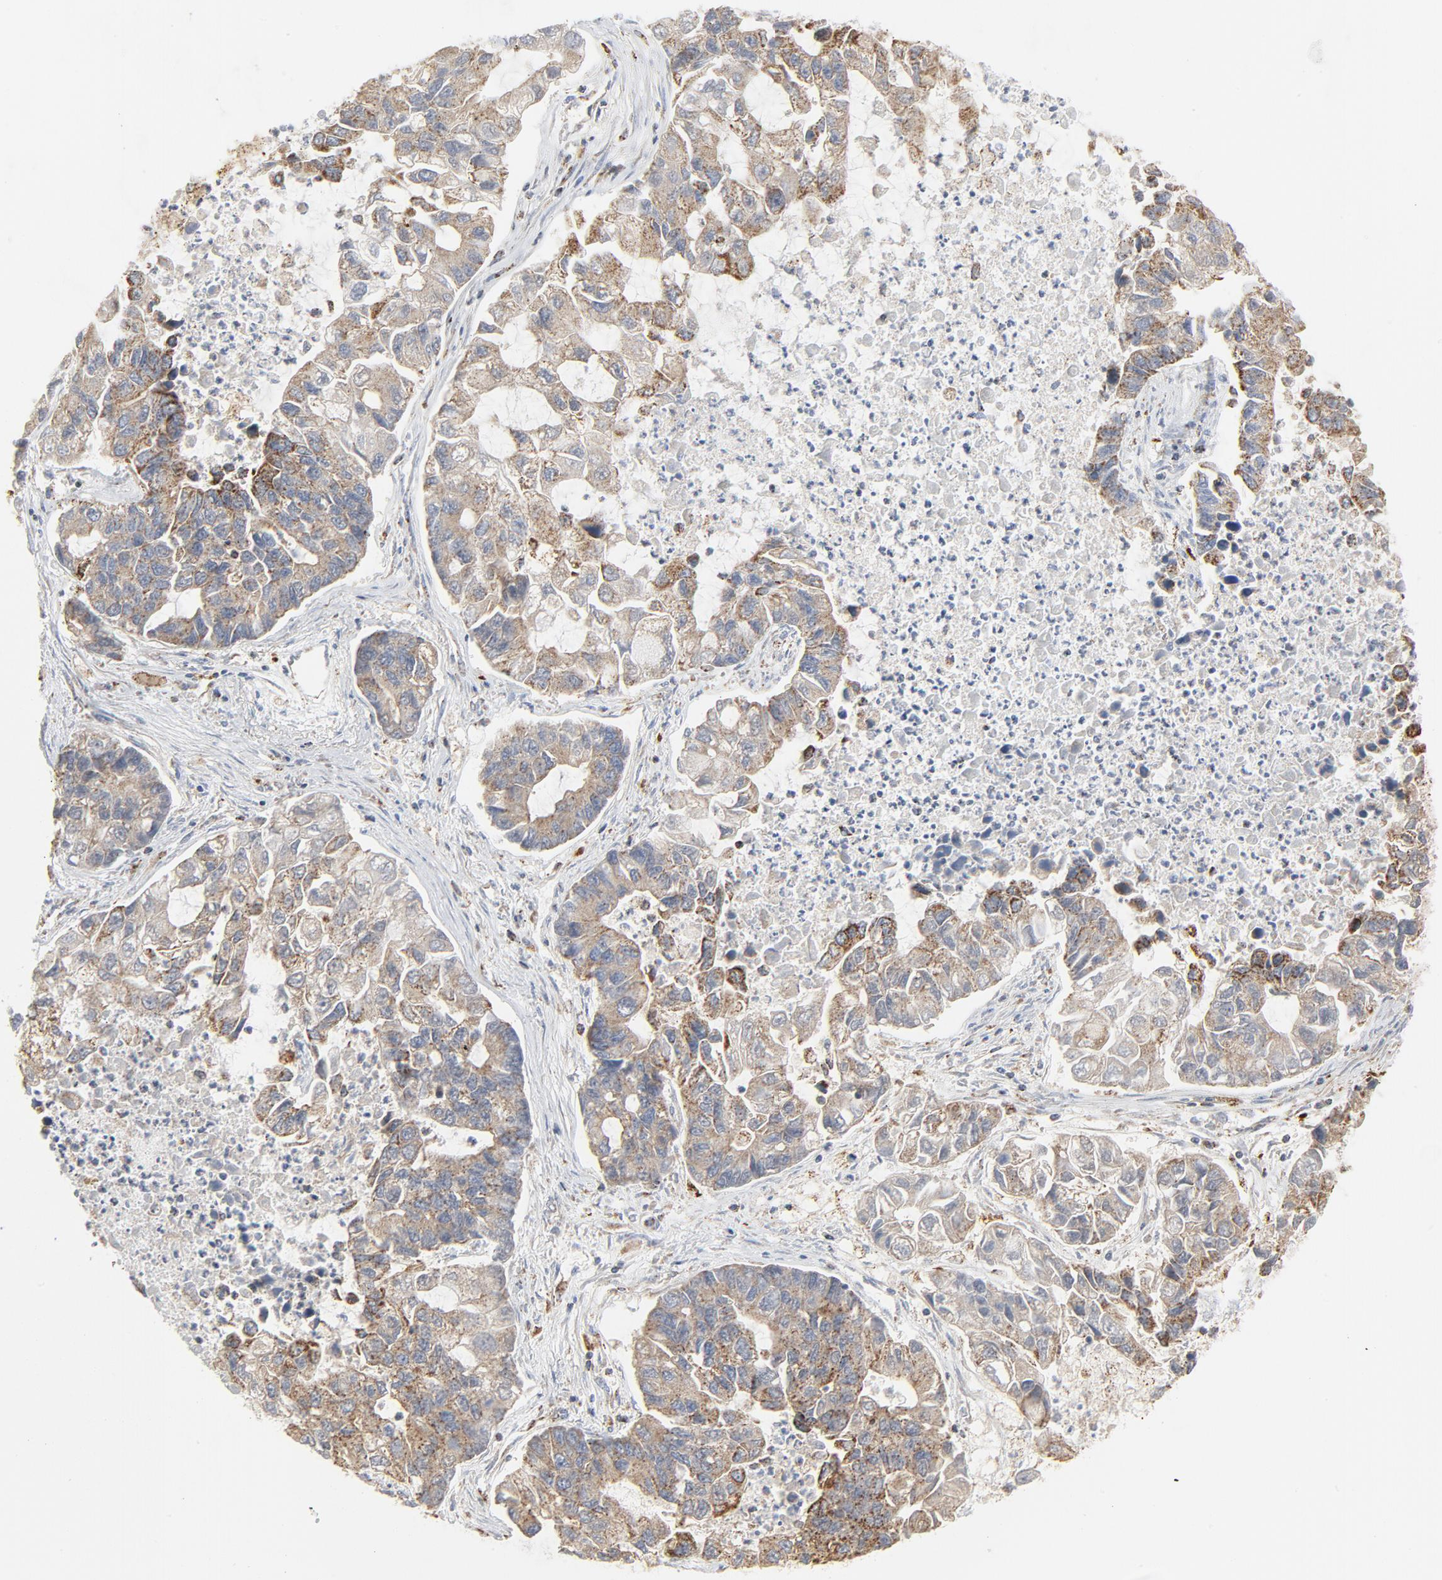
{"staining": {"intensity": "weak", "quantity": ">75%", "location": "cytoplasmic/membranous"}, "tissue": "lung cancer", "cell_type": "Tumor cells", "image_type": "cancer", "snomed": [{"axis": "morphology", "description": "Adenocarcinoma, NOS"}, {"axis": "topography", "description": "Lung"}], "caption": "Immunohistochemistry (IHC) image of neoplastic tissue: human adenocarcinoma (lung) stained using IHC demonstrates low levels of weak protein expression localized specifically in the cytoplasmic/membranous of tumor cells, appearing as a cytoplasmic/membranous brown color.", "gene": "SETD3", "patient": {"sex": "female", "age": 51}}